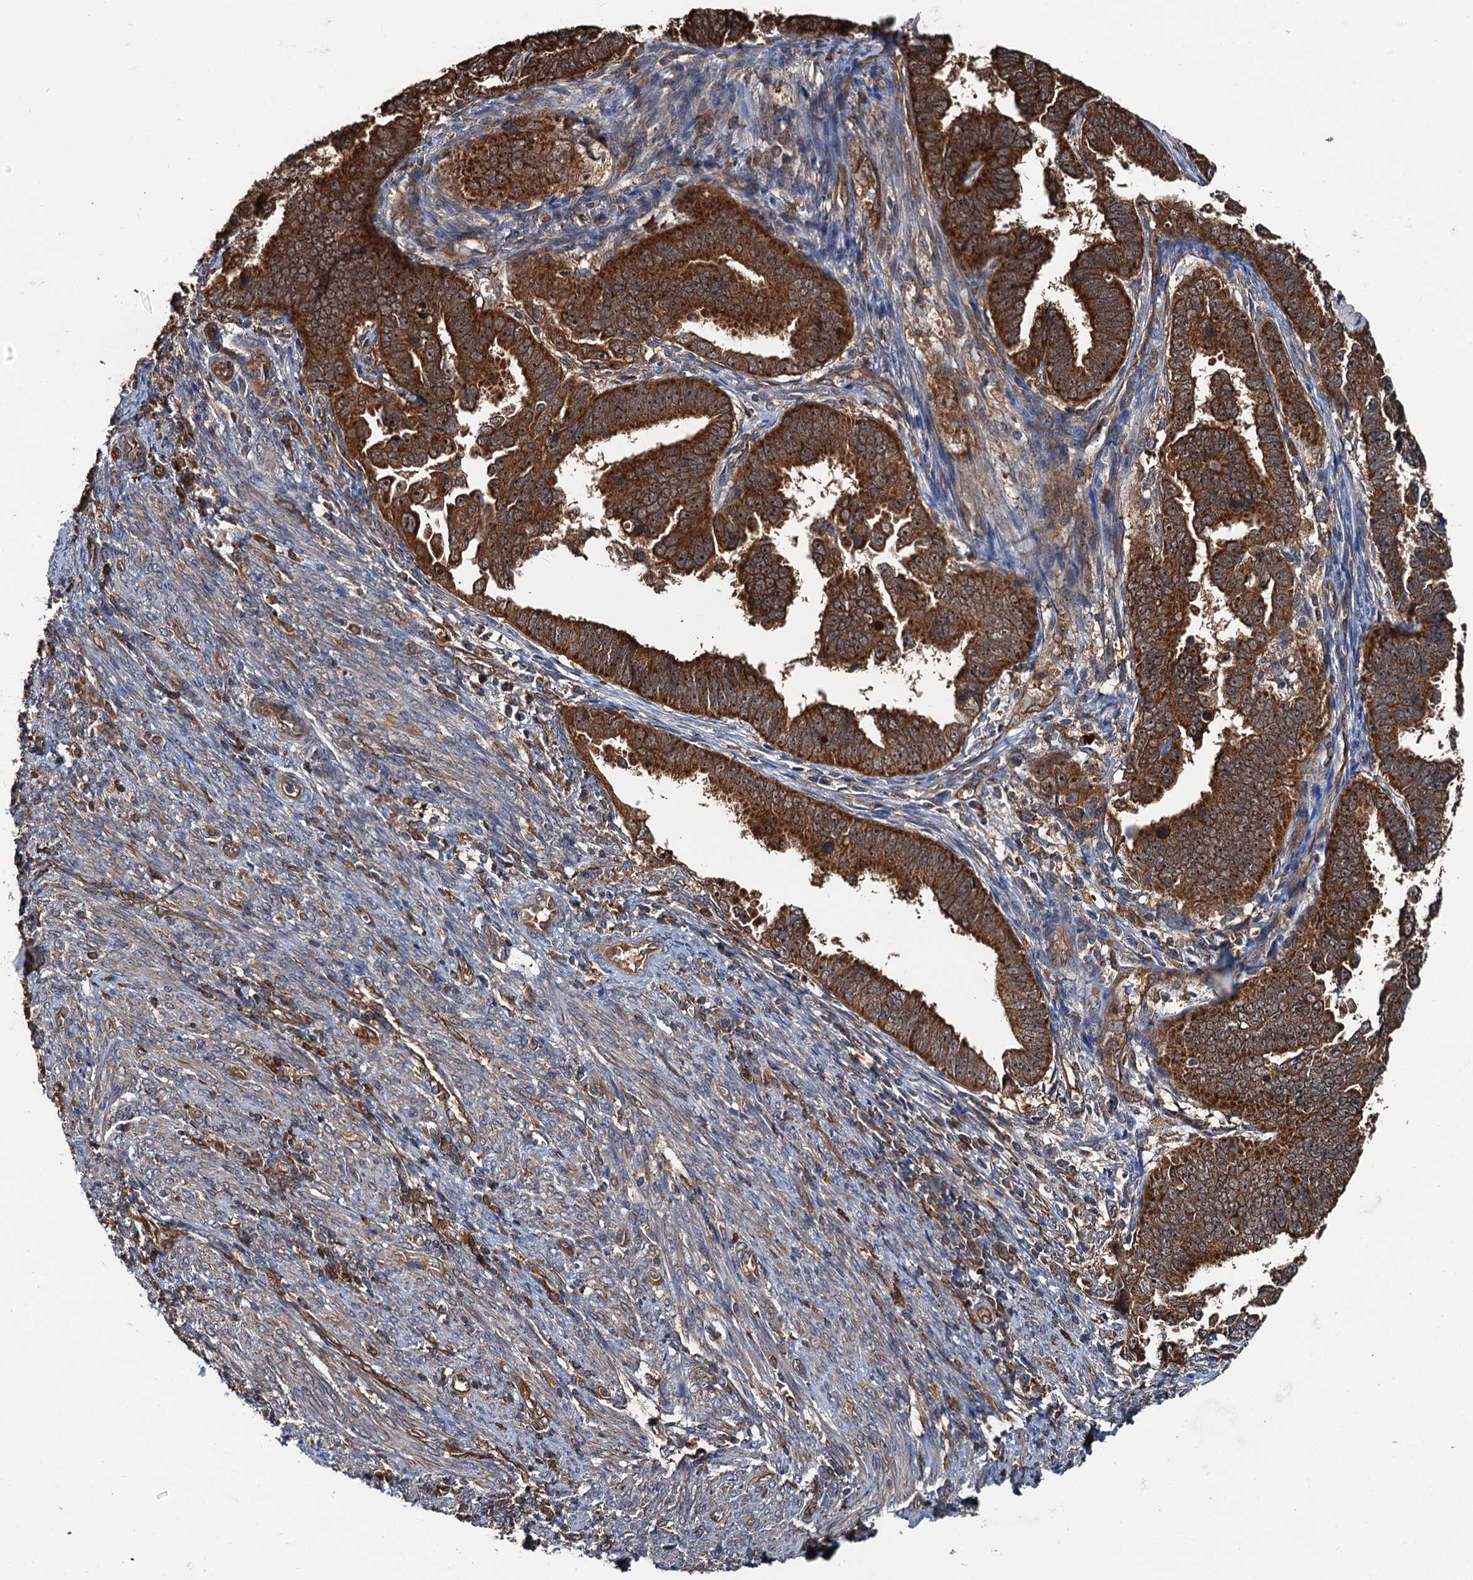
{"staining": {"intensity": "strong", "quantity": ">75%", "location": "cytoplasmic/membranous"}, "tissue": "endometrial cancer", "cell_type": "Tumor cells", "image_type": "cancer", "snomed": [{"axis": "morphology", "description": "Adenocarcinoma, NOS"}, {"axis": "topography", "description": "Endometrium"}], "caption": "This image exhibits adenocarcinoma (endometrial) stained with immunohistochemistry (IHC) to label a protein in brown. The cytoplasmic/membranous of tumor cells show strong positivity for the protein. Nuclei are counter-stained blue.", "gene": "USP6NL", "patient": {"sex": "female", "age": 75}}